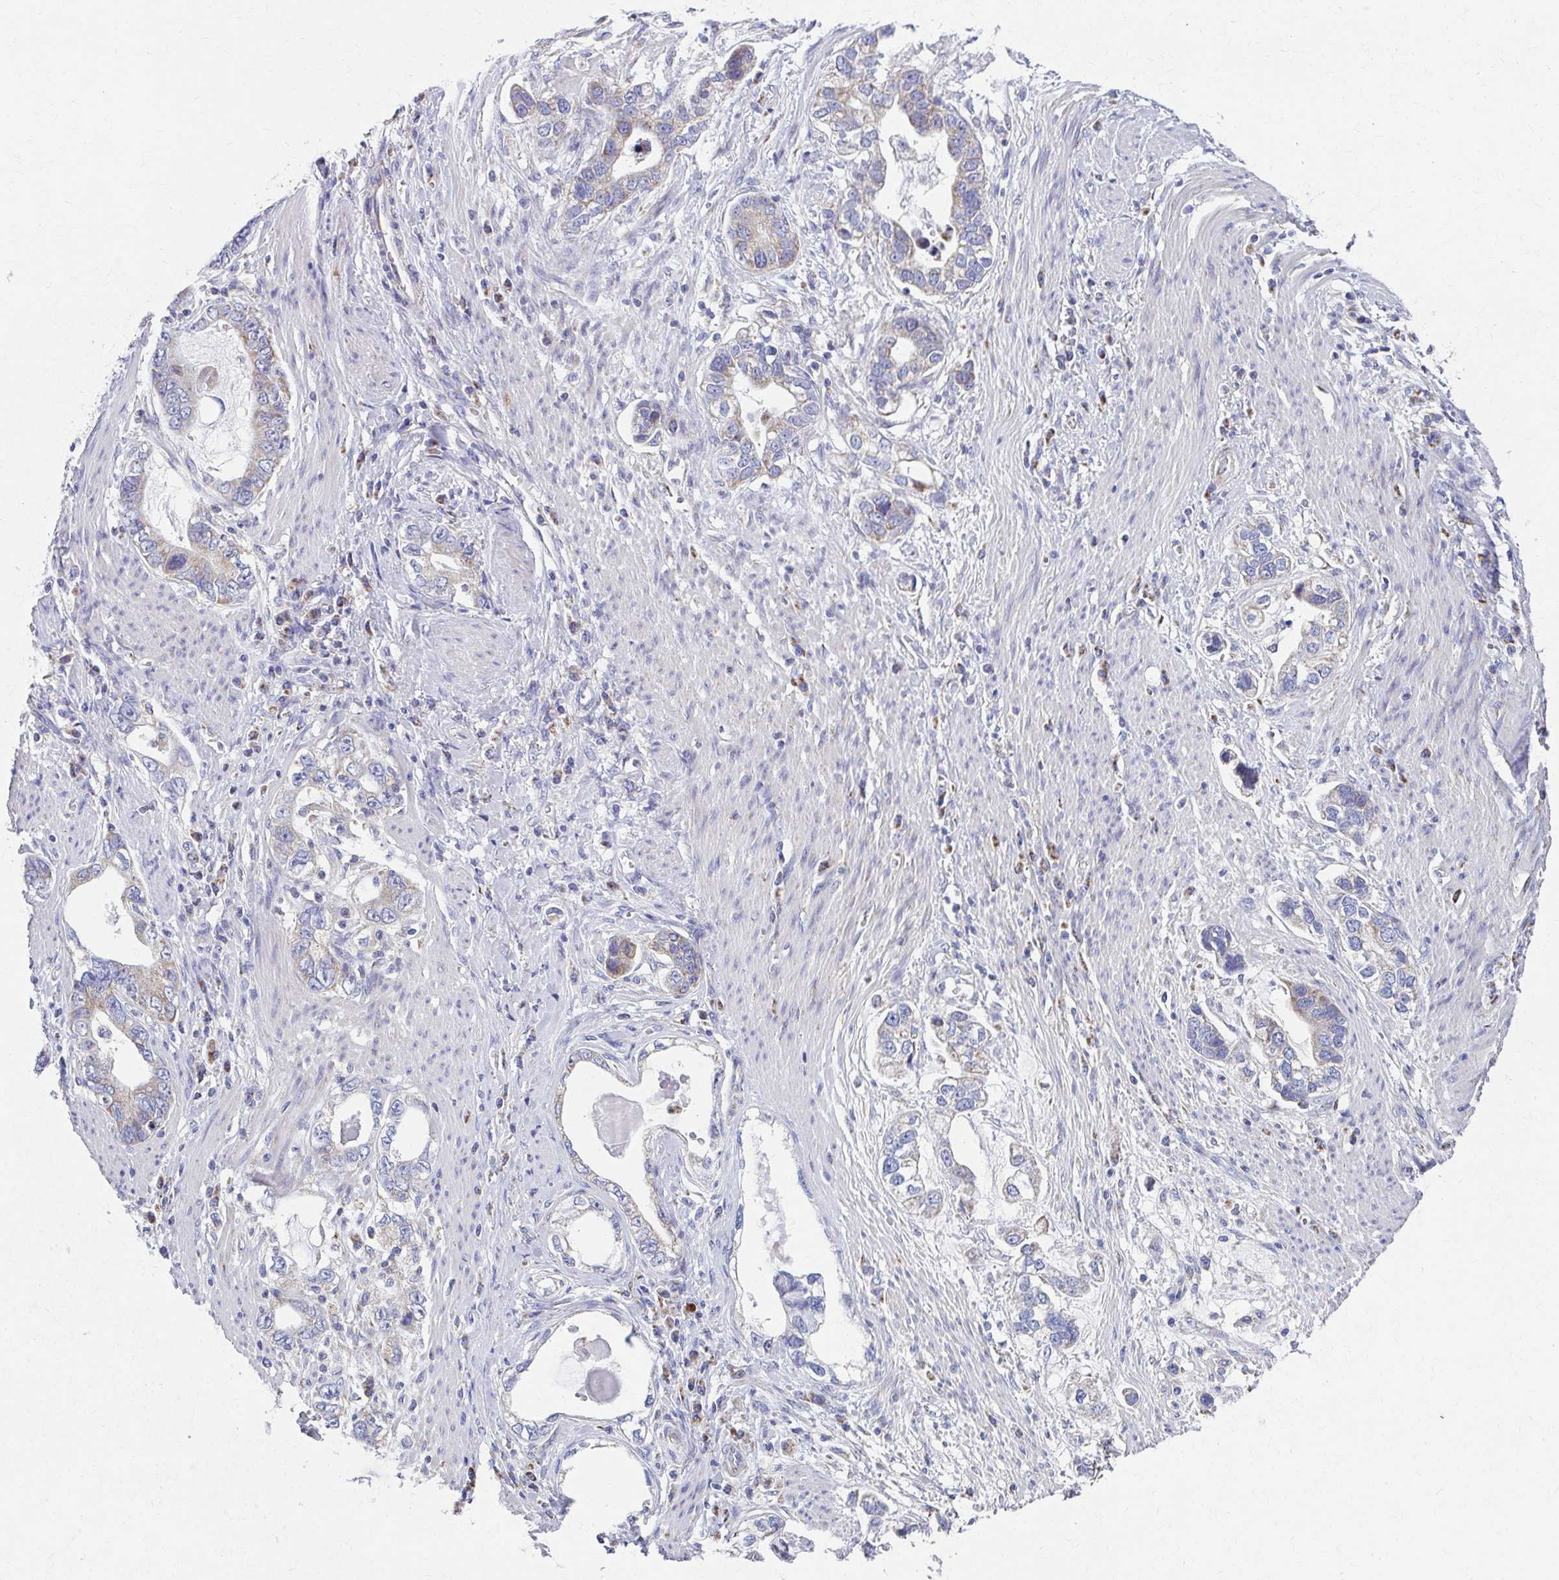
{"staining": {"intensity": "weak", "quantity": "<25%", "location": "cytoplasmic/membranous"}, "tissue": "stomach cancer", "cell_type": "Tumor cells", "image_type": "cancer", "snomed": [{"axis": "morphology", "description": "Adenocarcinoma, NOS"}, {"axis": "topography", "description": "Stomach, lower"}], "caption": "Immunohistochemistry (IHC) histopathology image of human adenocarcinoma (stomach) stained for a protein (brown), which reveals no staining in tumor cells. Nuclei are stained in blue.", "gene": "RCC1L", "patient": {"sex": "female", "age": 93}}